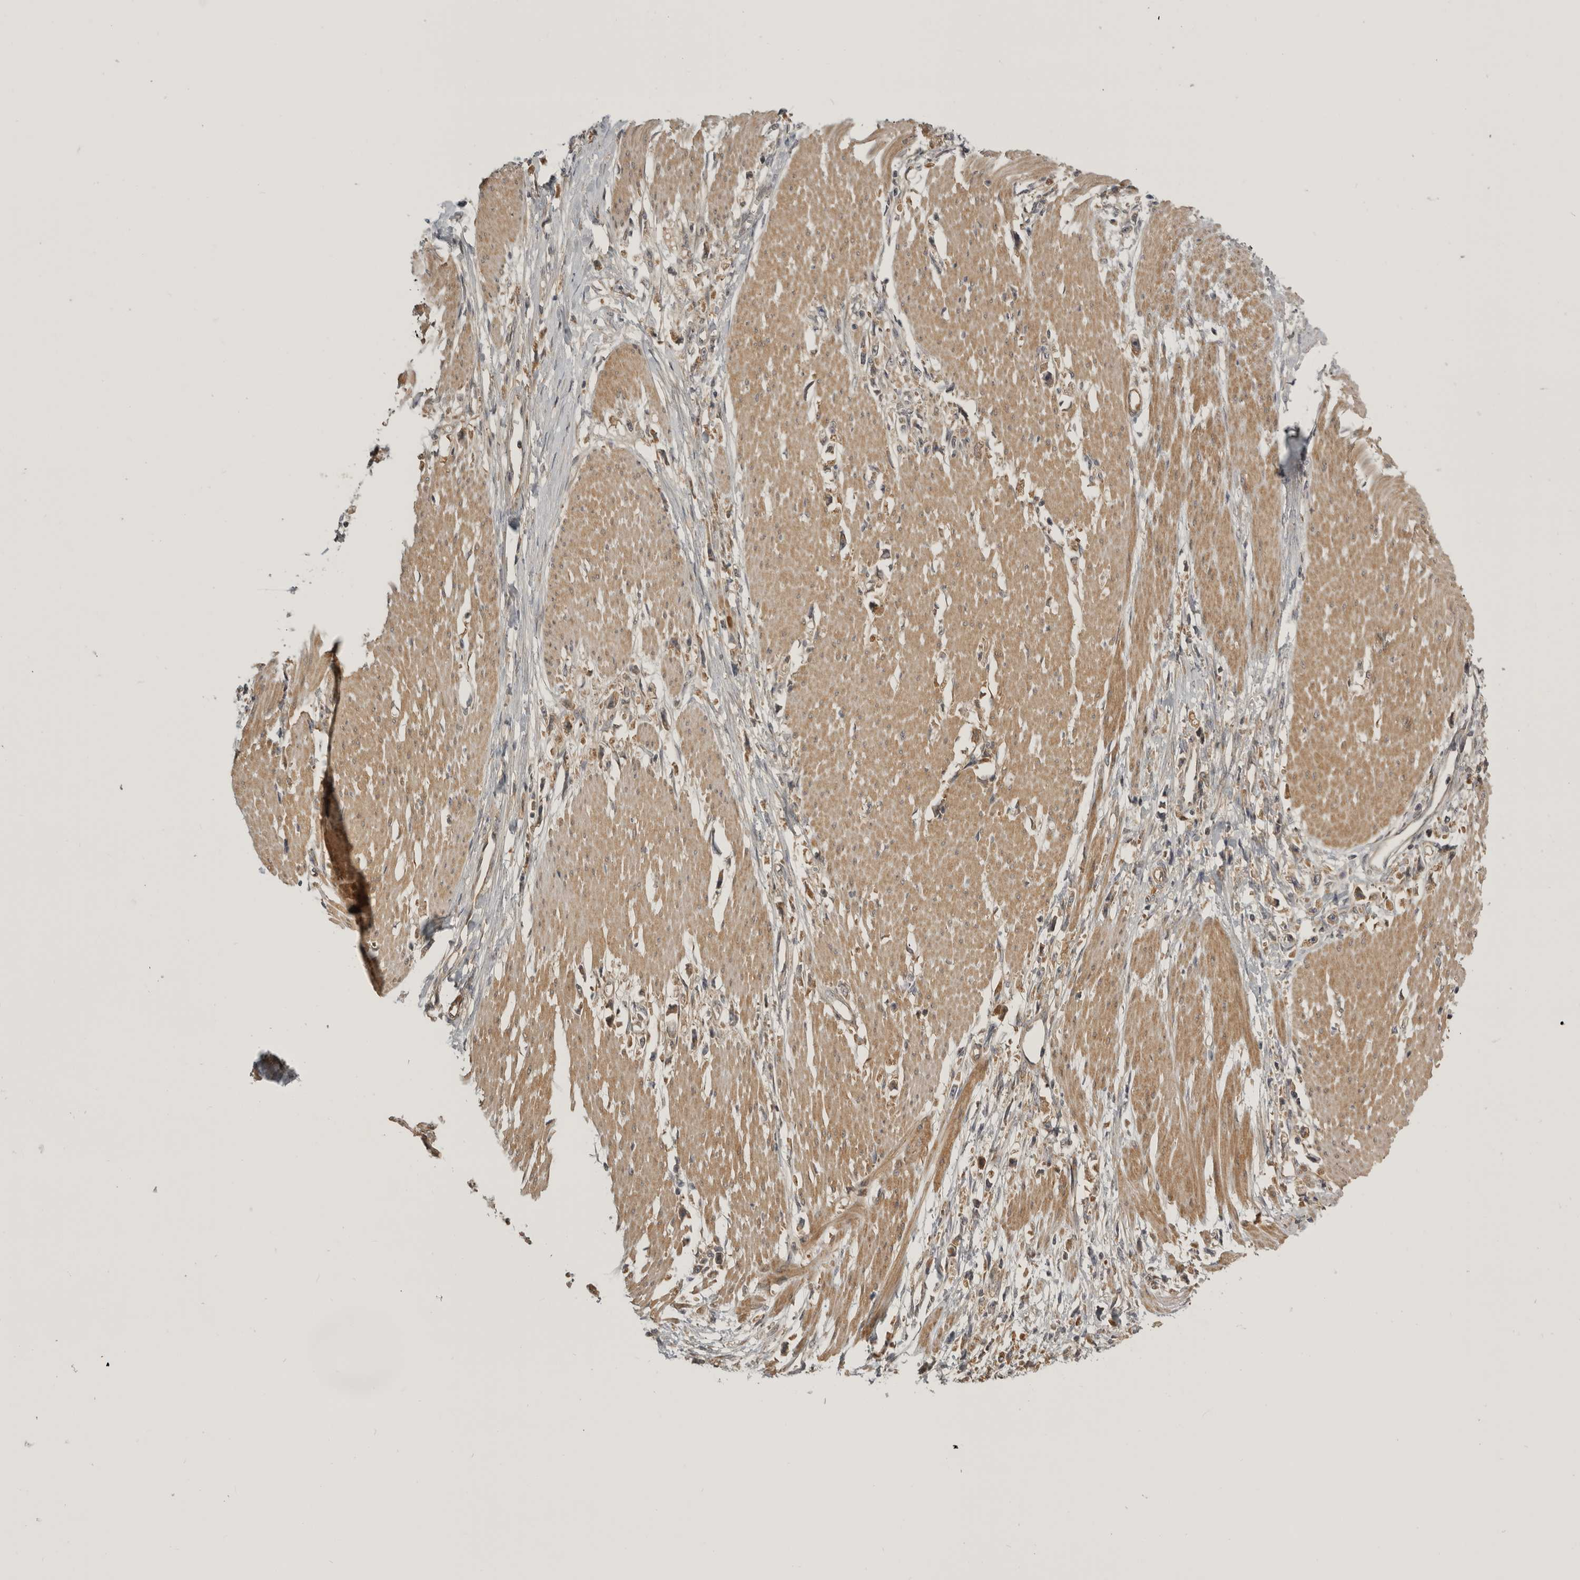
{"staining": {"intensity": "weak", "quantity": ">75%", "location": "cytoplasmic/membranous"}, "tissue": "stomach cancer", "cell_type": "Tumor cells", "image_type": "cancer", "snomed": [{"axis": "morphology", "description": "Adenocarcinoma, NOS"}, {"axis": "topography", "description": "Stomach"}], "caption": "Immunohistochemical staining of human stomach cancer displays weak cytoplasmic/membranous protein expression in approximately >75% of tumor cells.", "gene": "CUEDC1", "patient": {"sex": "female", "age": 59}}